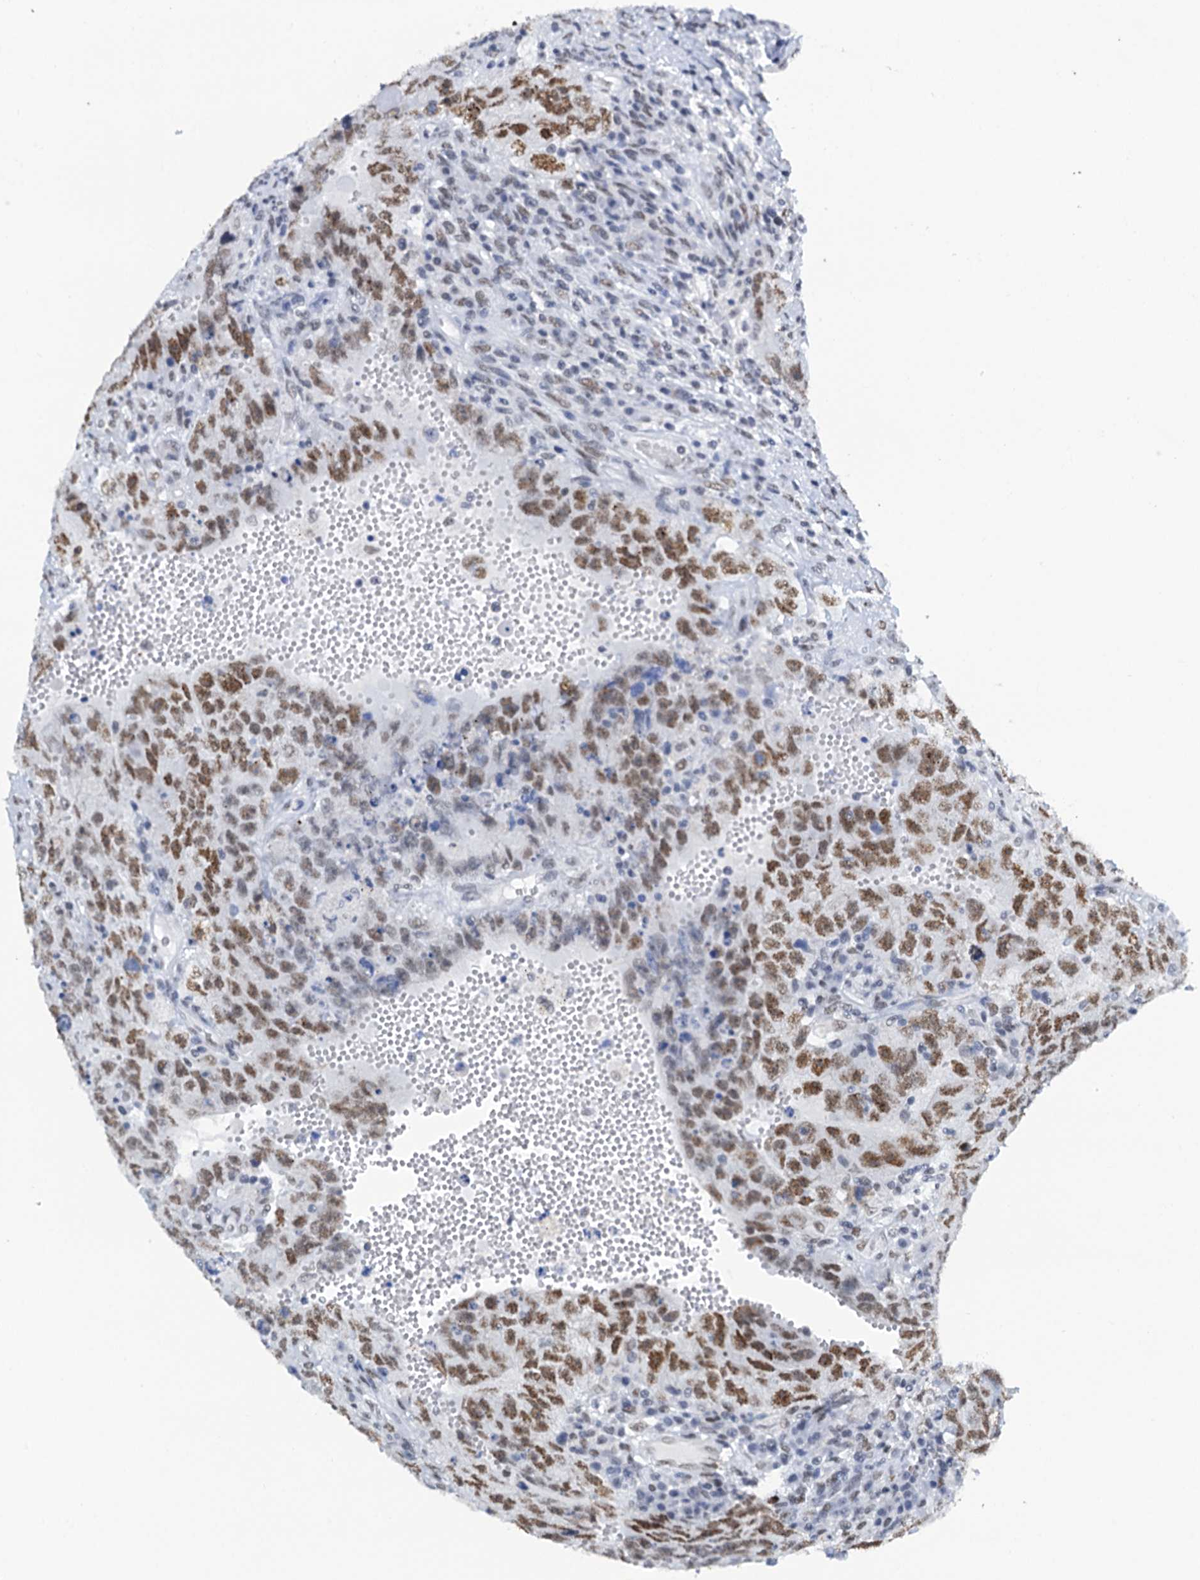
{"staining": {"intensity": "moderate", "quantity": ">75%", "location": "nuclear"}, "tissue": "testis cancer", "cell_type": "Tumor cells", "image_type": "cancer", "snomed": [{"axis": "morphology", "description": "Carcinoma, Embryonal, NOS"}, {"axis": "topography", "description": "Testis"}], "caption": "DAB (3,3'-diaminobenzidine) immunohistochemical staining of testis cancer reveals moderate nuclear protein positivity in about >75% of tumor cells.", "gene": "SLTM", "patient": {"sex": "male", "age": 26}}